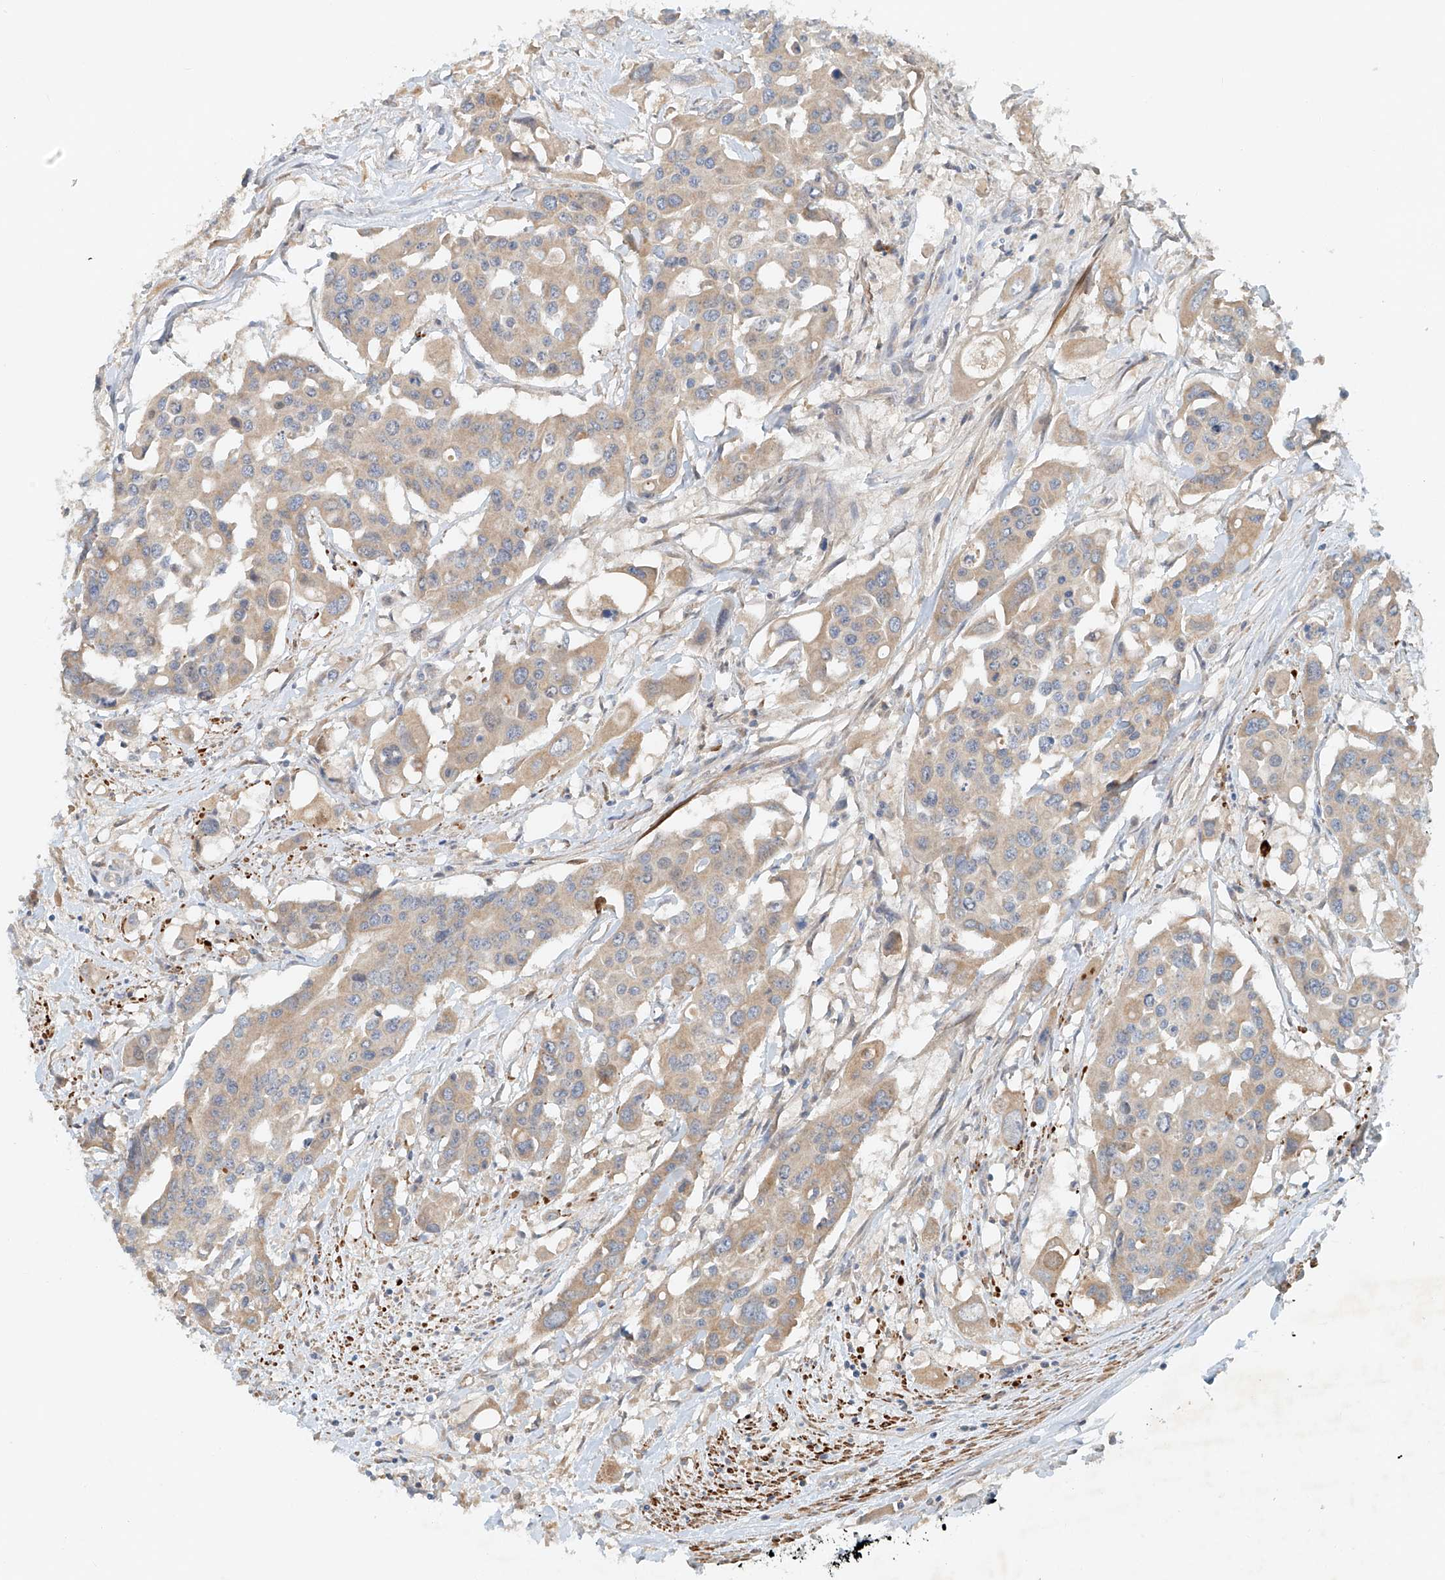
{"staining": {"intensity": "moderate", "quantity": "25%-75%", "location": "cytoplasmic/membranous"}, "tissue": "colorectal cancer", "cell_type": "Tumor cells", "image_type": "cancer", "snomed": [{"axis": "morphology", "description": "Adenocarcinoma, NOS"}, {"axis": "topography", "description": "Colon"}], "caption": "An immunohistochemistry (IHC) image of tumor tissue is shown. Protein staining in brown labels moderate cytoplasmic/membranous positivity in colorectal adenocarcinoma within tumor cells. The staining was performed using DAB to visualize the protein expression in brown, while the nuclei were stained in blue with hematoxylin (Magnification: 20x).", "gene": "LYRM9", "patient": {"sex": "male", "age": 77}}